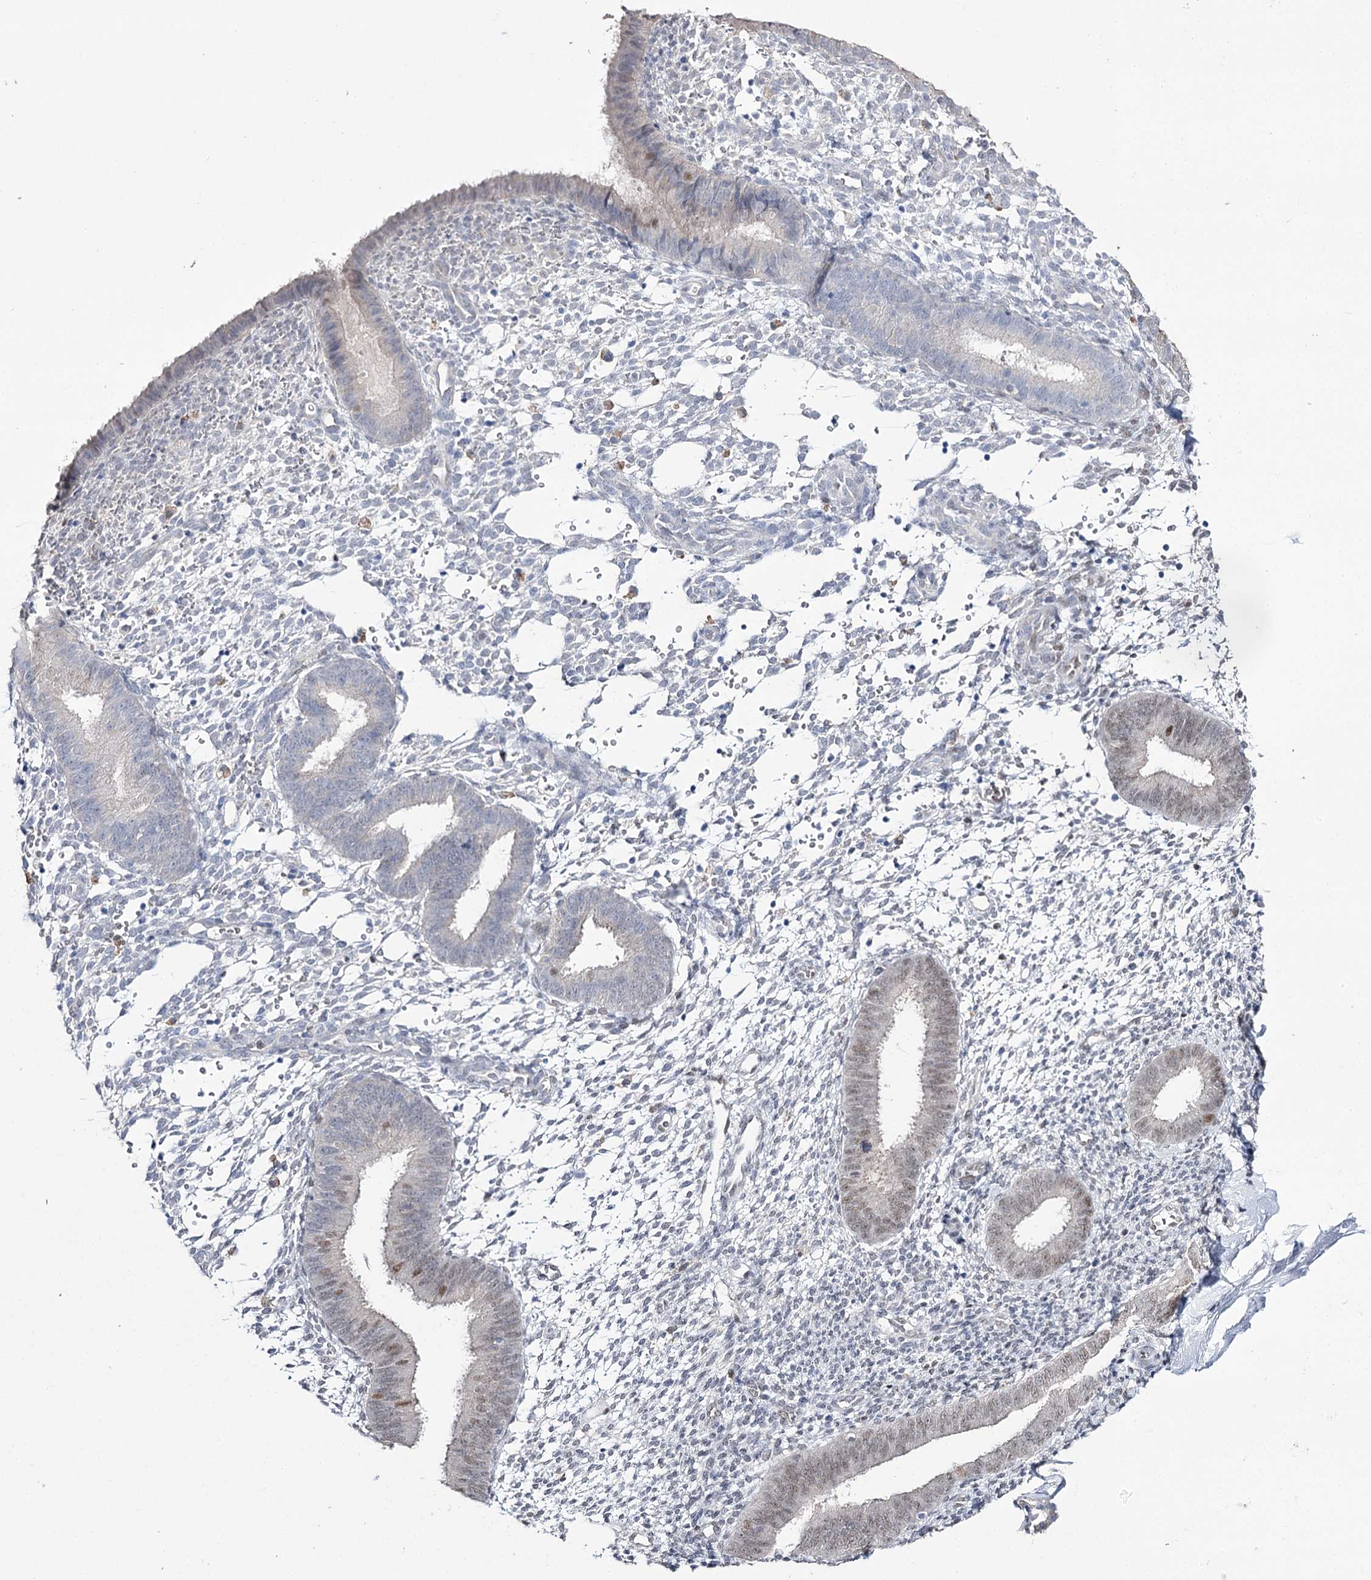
{"staining": {"intensity": "weak", "quantity": "<25%", "location": "nuclear"}, "tissue": "endometrium", "cell_type": "Cells in endometrial stroma", "image_type": "normal", "snomed": [{"axis": "morphology", "description": "Normal tissue, NOS"}, {"axis": "topography", "description": "Uterus"}, {"axis": "topography", "description": "Endometrium"}], "caption": "IHC photomicrograph of unremarkable human endometrium stained for a protein (brown), which demonstrates no expression in cells in endometrial stroma. (DAB immunohistochemistry (IHC), high magnification).", "gene": "VGLL4", "patient": {"sex": "female", "age": 48}}